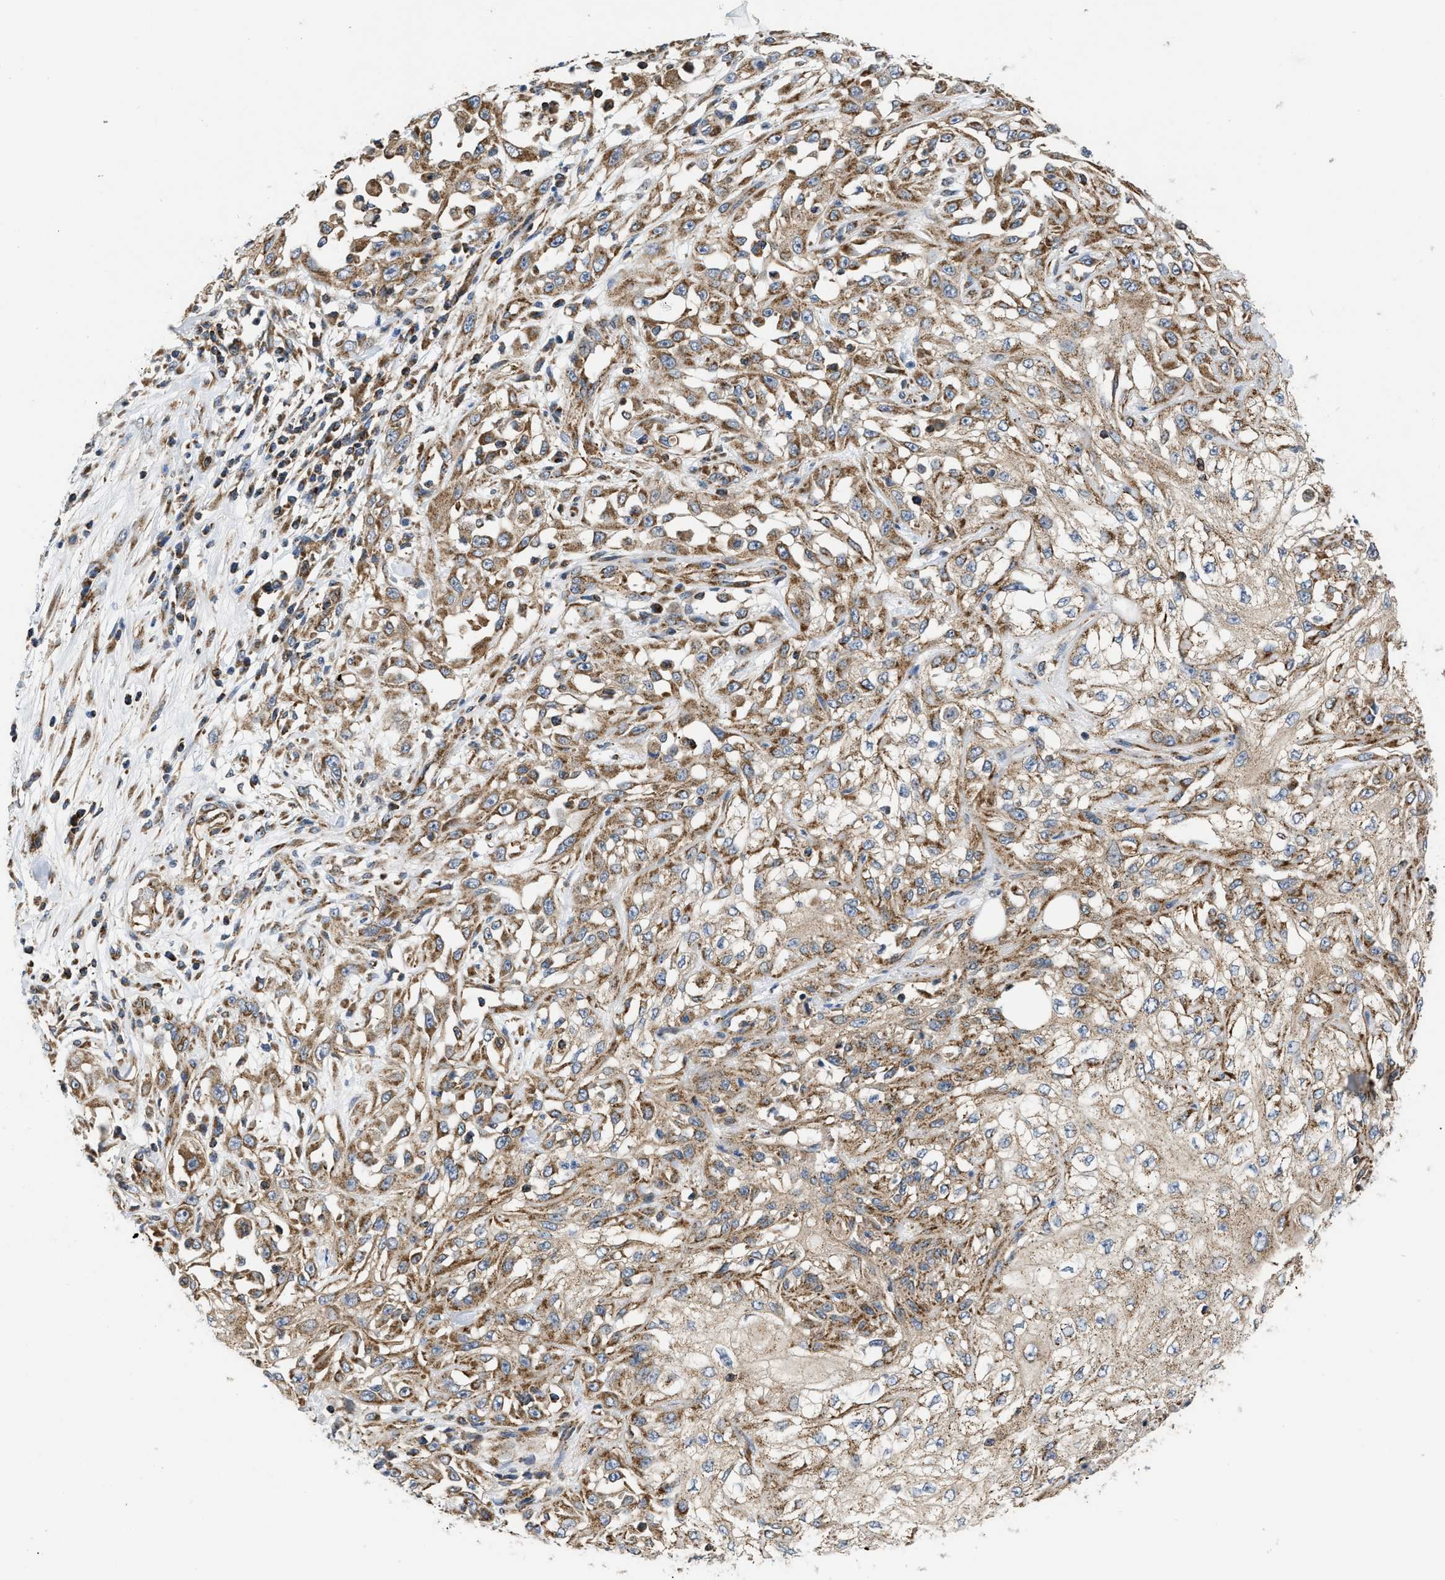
{"staining": {"intensity": "moderate", "quantity": ">75%", "location": "cytoplasmic/membranous"}, "tissue": "skin cancer", "cell_type": "Tumor cells", "image_type": "cancer", "snomed": [{"axis": "morphology", "description": "Squamous cell carcinoma, NOS"}, {"axis": "morphology", "description": "Squamous cell carcinoma, metastatic, NOS"}, {"axis": "topography", "description": "Skin"}, {"axis": "topography", "description": "Lymph node"}], "caption": "Immunohistochemical staining of human skin cancer (squamous cell carcinoma) demonstrates moderate cytoplasmic/membranous protein expression in about >75% of tumor cells. (Stains: DAB in brown, nuclei in blue, Microscopy: brightfield microscopy at high magnification).", "gene": "OPTN", "patient": {"sex": "male", "age": 75}}